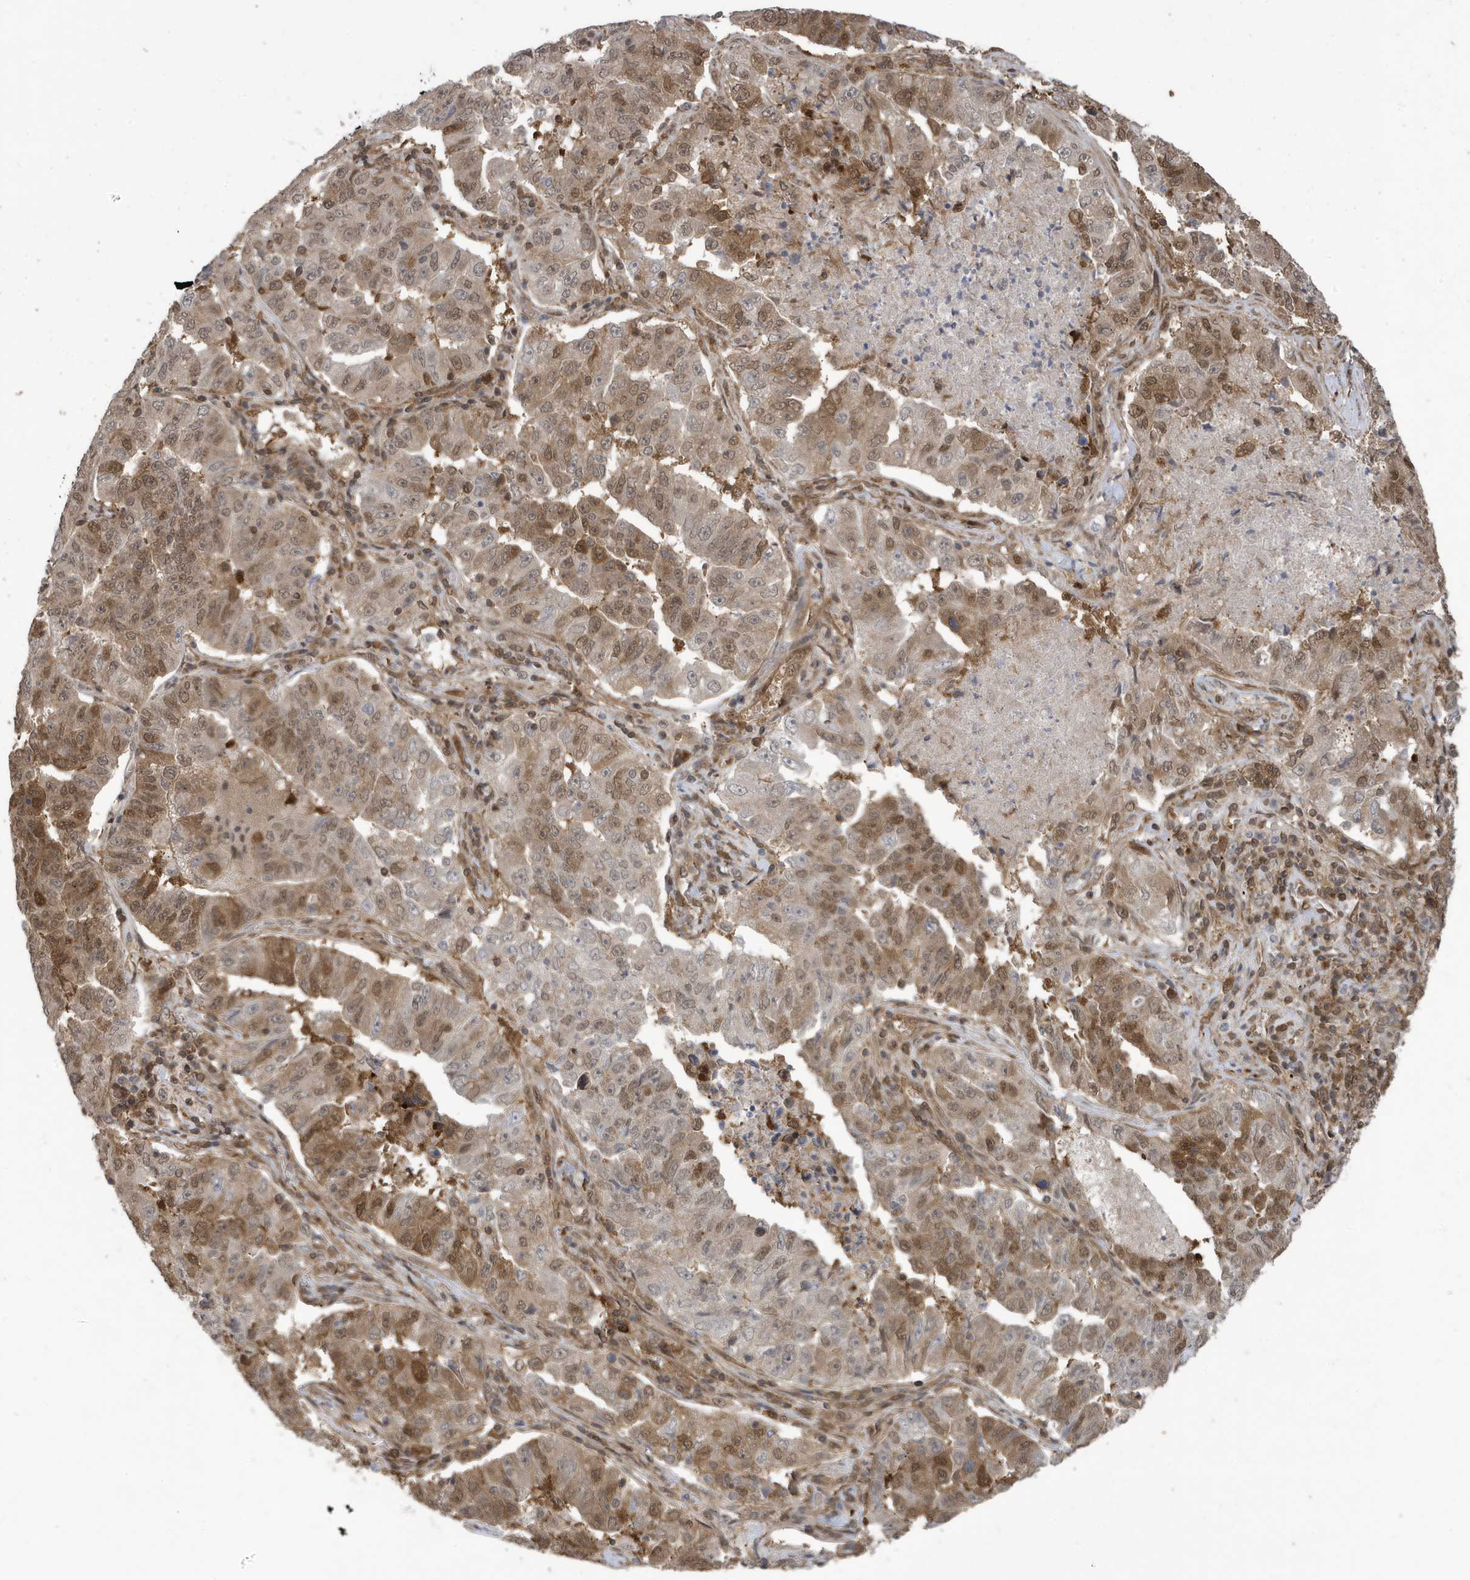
{"staining": {"intensity": "moderate", "quantity": "25%-75%", "location": "cytoplasmic/membranous,nuclear"}, "tissue": "lung cancer", "cell_type": "Tumor cells", "image_type": "cancer", "snomed": [{"axis": "morphology", "description": "Adenocarcinoma, NOS"}, {"axis": "topography", "description": "Lung"}], "caption": "A brown stain highlights moderate cytoplasmic/membranous and nuclear staining of a protein in human lung cancer tumor cells.", "gene": "UBQLN1", "patient": {"sex": "female", "age": 51}}